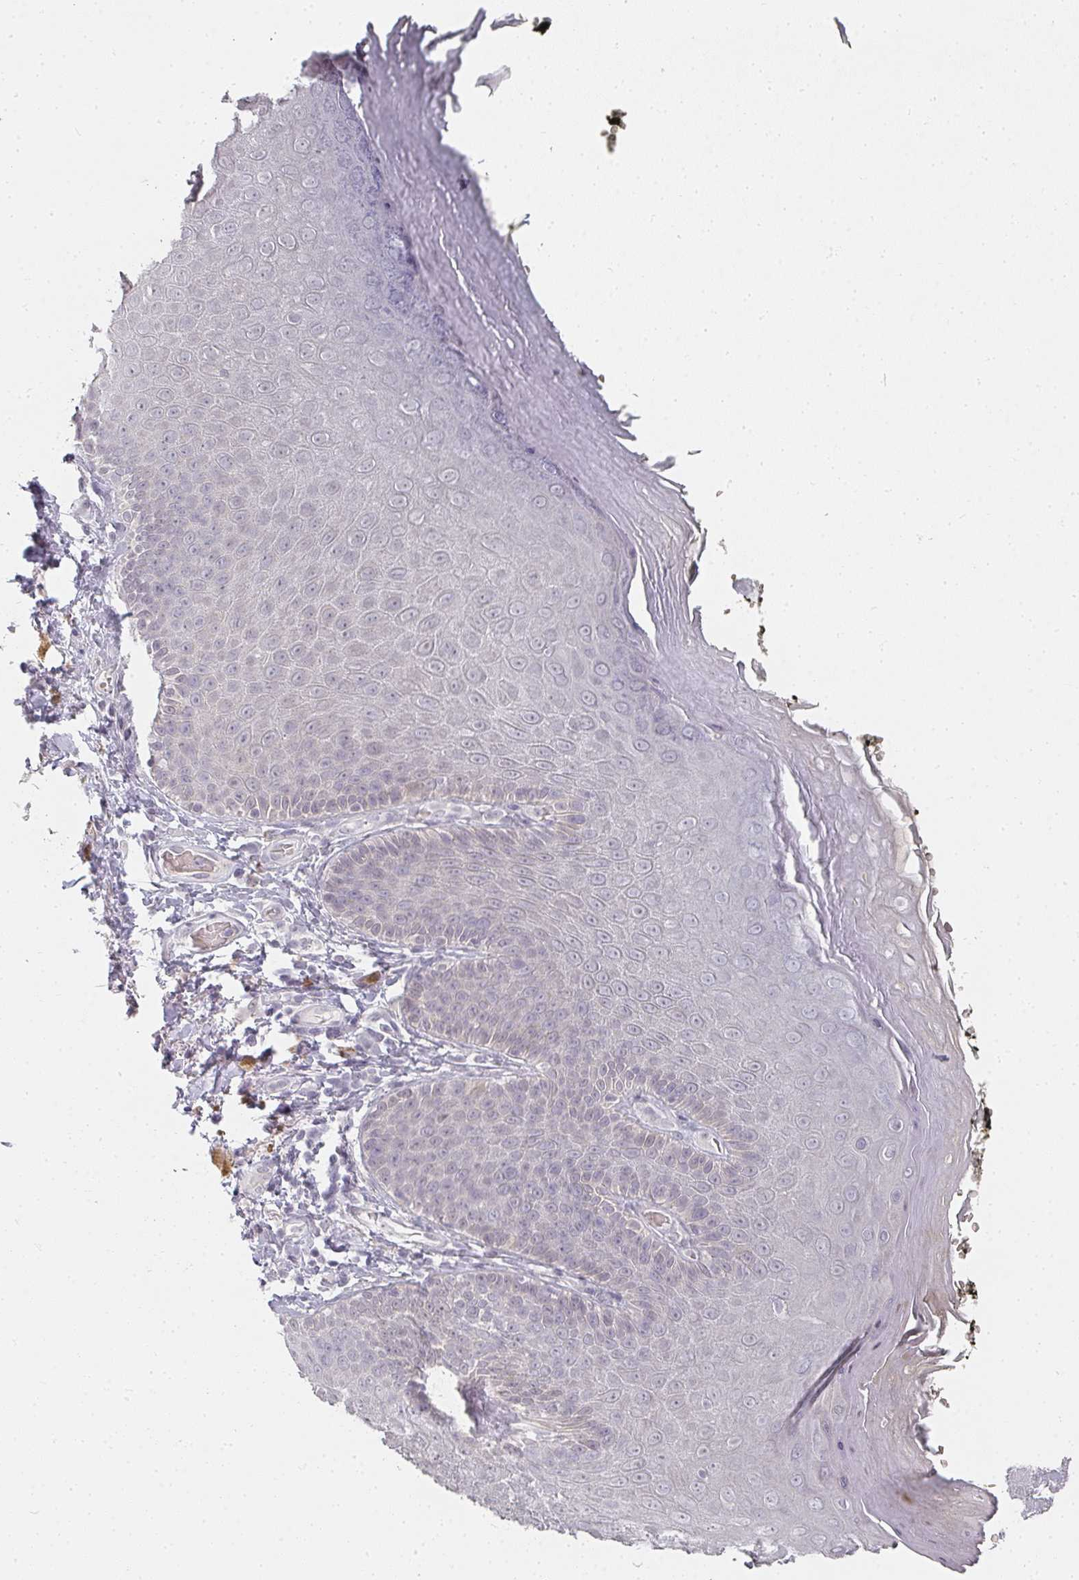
{"staining": {"intensity": "negative", "quantity": "none", "location": "none"}, "tissue": "skin", "cell_type": "Epidermal cells", "image_type": "normal", "snomed": [{"axis": "morphology", "description": "Normal tissue, NOS"}, {"axis": "topography", "description": "Anal"}, {"axis": "topography", "description": "Peripheral nerve tissue"}], "caption": "The photomicrograph demonstrates no significant positivity in epidermal cells of skin. The staining was performed using DAB (3,3'-diaminobenzidine) to visualize the protein expression in brown, while the nuclei were stained in blue with hematoxylin (Magnification: 20x).", "gene": "SHISA2", "patient": {"sex": "male", "age": 53}}